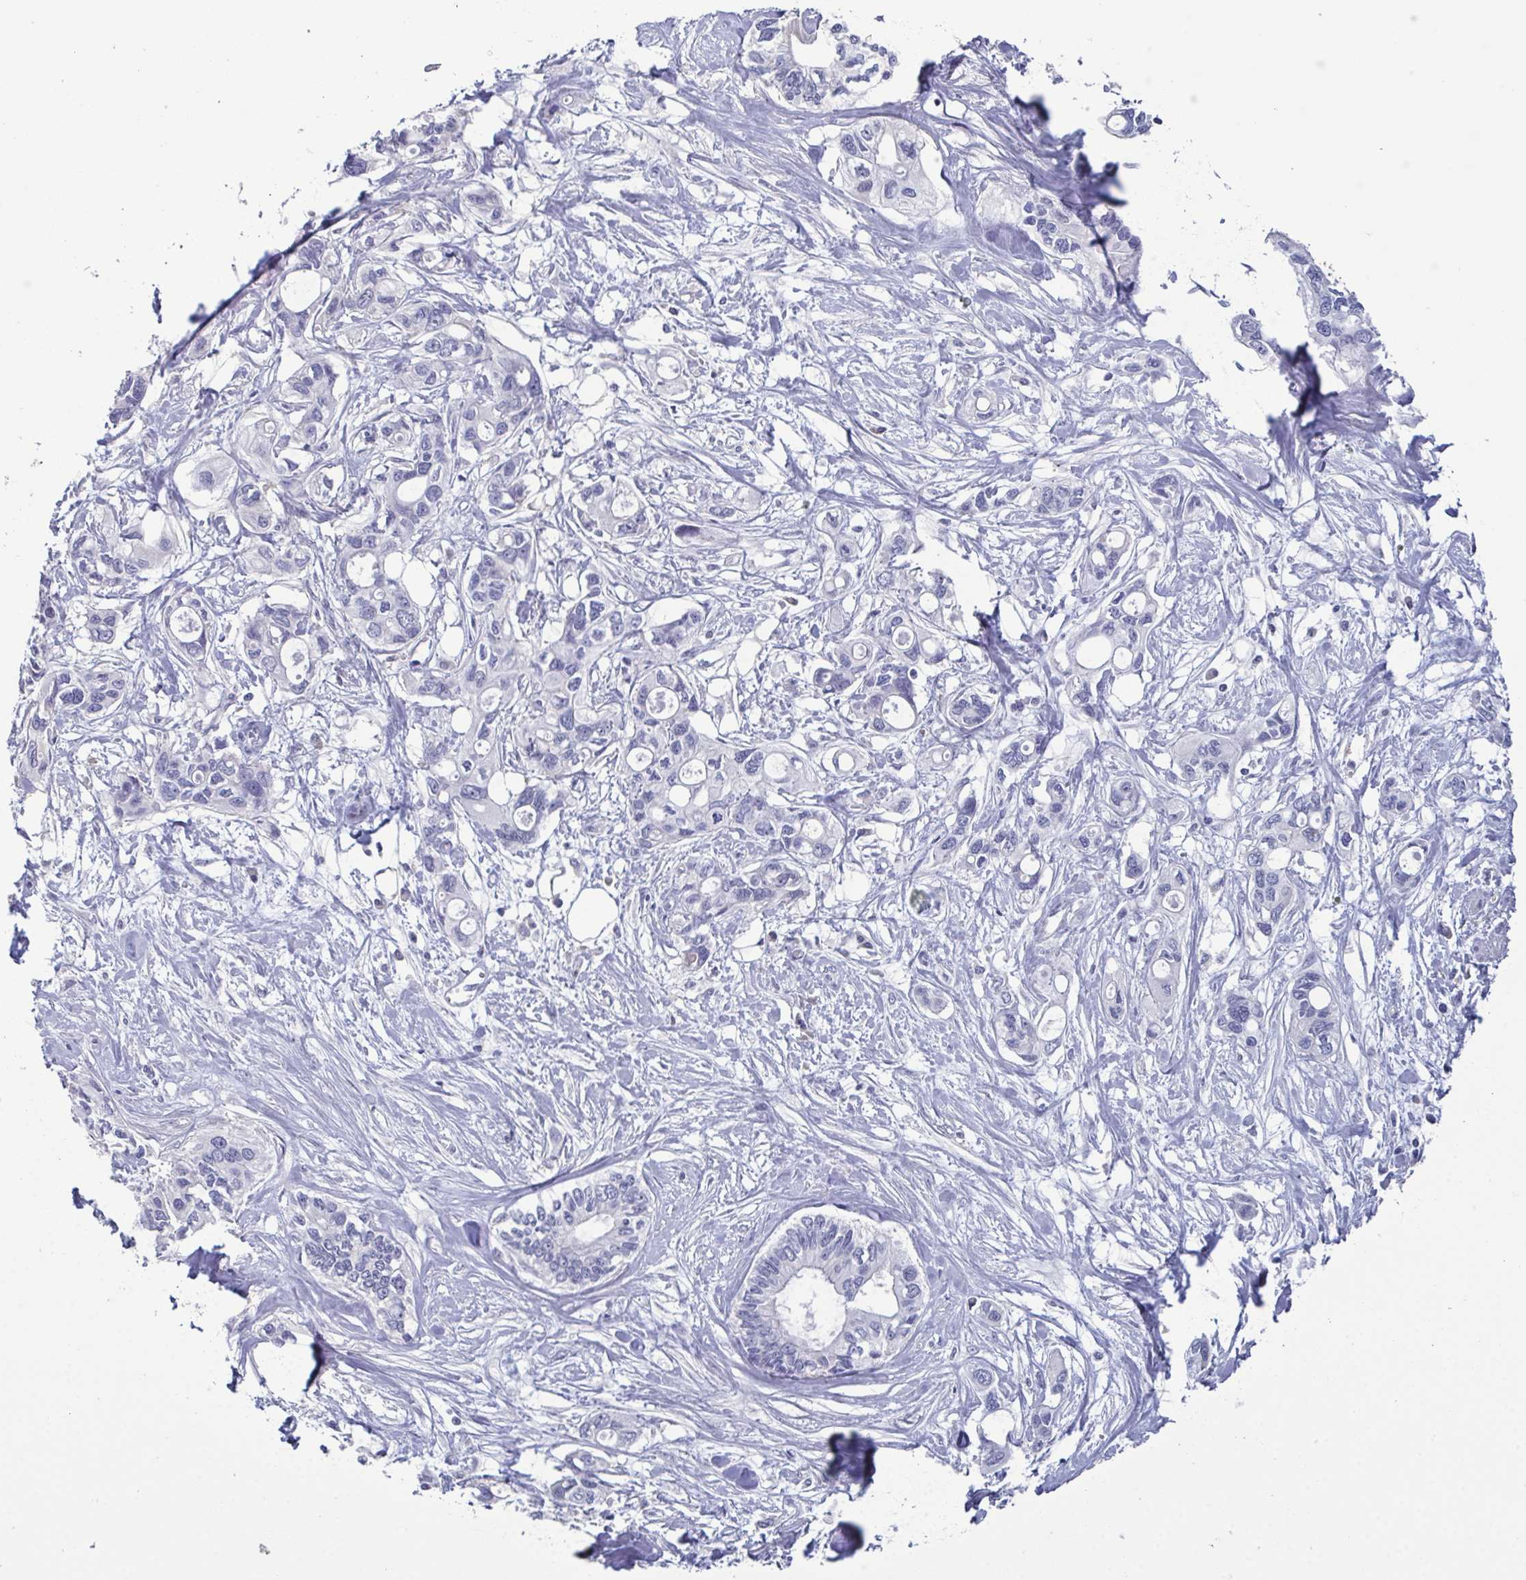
{"staining": {"intensity": "negative", "quantity": "none", "location": "none"}, "tissue": "pancreatic cancer", "cell_type": "Tumor cells", "image_type": "cancer", "snomed": [{"axis": "morphology", "description": "Adenocarcinoma, NOS"}, {"axis": "topography", "description": "Pancreas"}], "caption": "Immunohistochemistry (IHC) image of neoplastic tissue: pancreatic cancer stained with DAB demonstrates no significant protein expression in tumor cells.", "gene": "GLDC", "patient": {"sex": "male", "age": 60}}